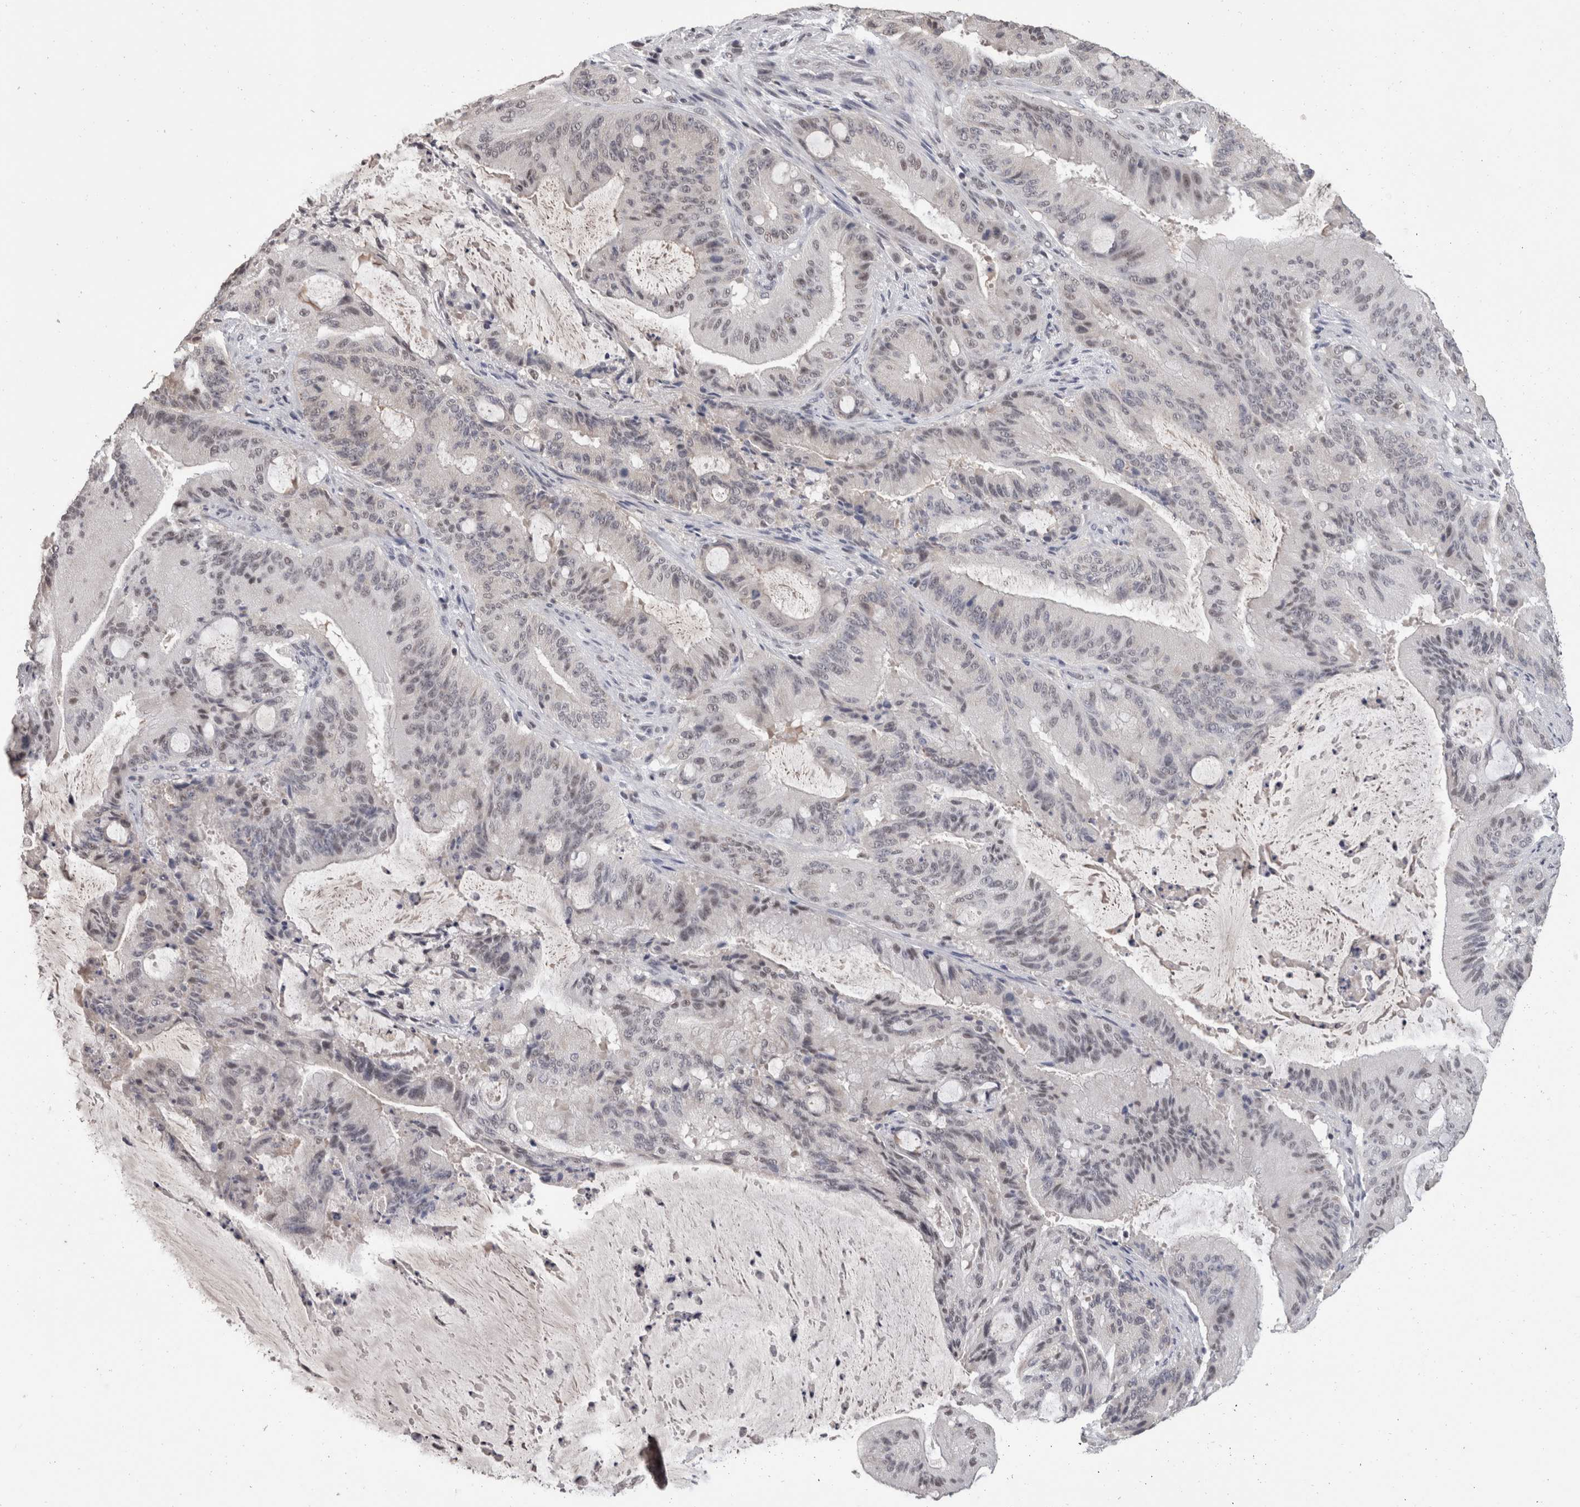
{"staining": {"intensity": "weak", "quantity": "25%-75%", "location": "nuclear"}, "tissue": "liver cancer", "cell_type": "Tumor cells", "image_type": "cancer", "snomed": [{"axis": "morphology", "description": "Normal tissue, NOS"}, {"axis": "morphology", "description": "Cholangiocarcinoma"}, {"axis": "topography", "description": "Liver"}, {"axis": "topography", "description": "Peripheral nerve tissue"}], "caption": "Immunohistochemical staining of liver cholangiocarcinoma demonstrates low levels of weak nuclear staining in approximately 25%-75% of tumor cells.", "gene": "DDX17", "patient": {"sex": "female", "age": 73}}